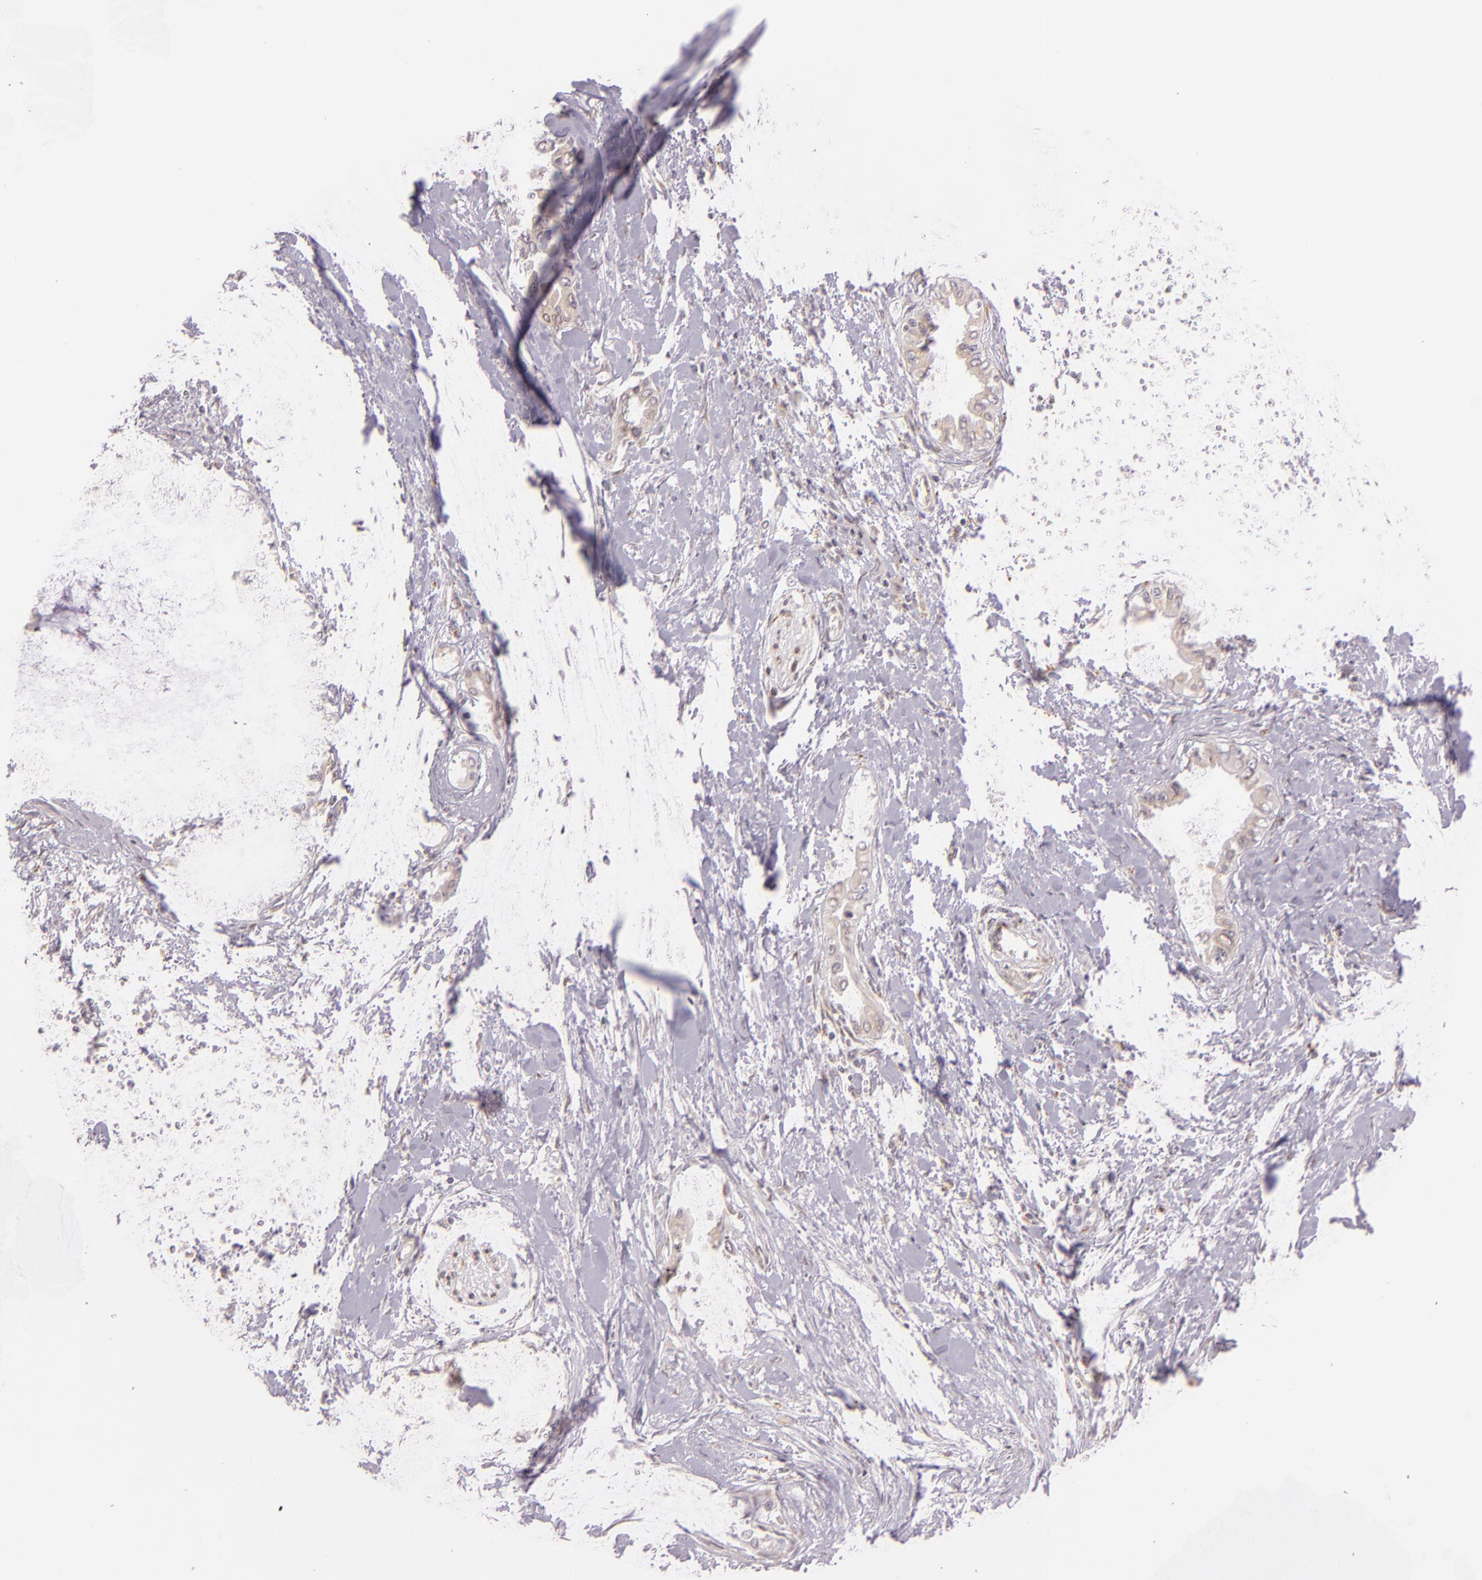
{"staining": {"intensity": "weak", "quantity": ">75%", "location": "cytoplasmic/membranous"}, "tissue": "pancreatic cancer", "cell_type": "Tumor cells", "image_type": "cancer", "snomed": [{"axis": "morphology", "description": "Adenocarcinoma, NOS"}, {"axis": "topography", "description": "Pancreas"}], "caption": "Tumor cells reveal weak cytoplasmic/membranous staining in approximately >75% of cells in pancreatic adenocarcinoma. (DAB (3,3'-diaminobenzidine) IHC, brown staining for protein, blue staining for nuclei).", "gene": "LGMN", "patient": {"sex": "female", "age": 64}}